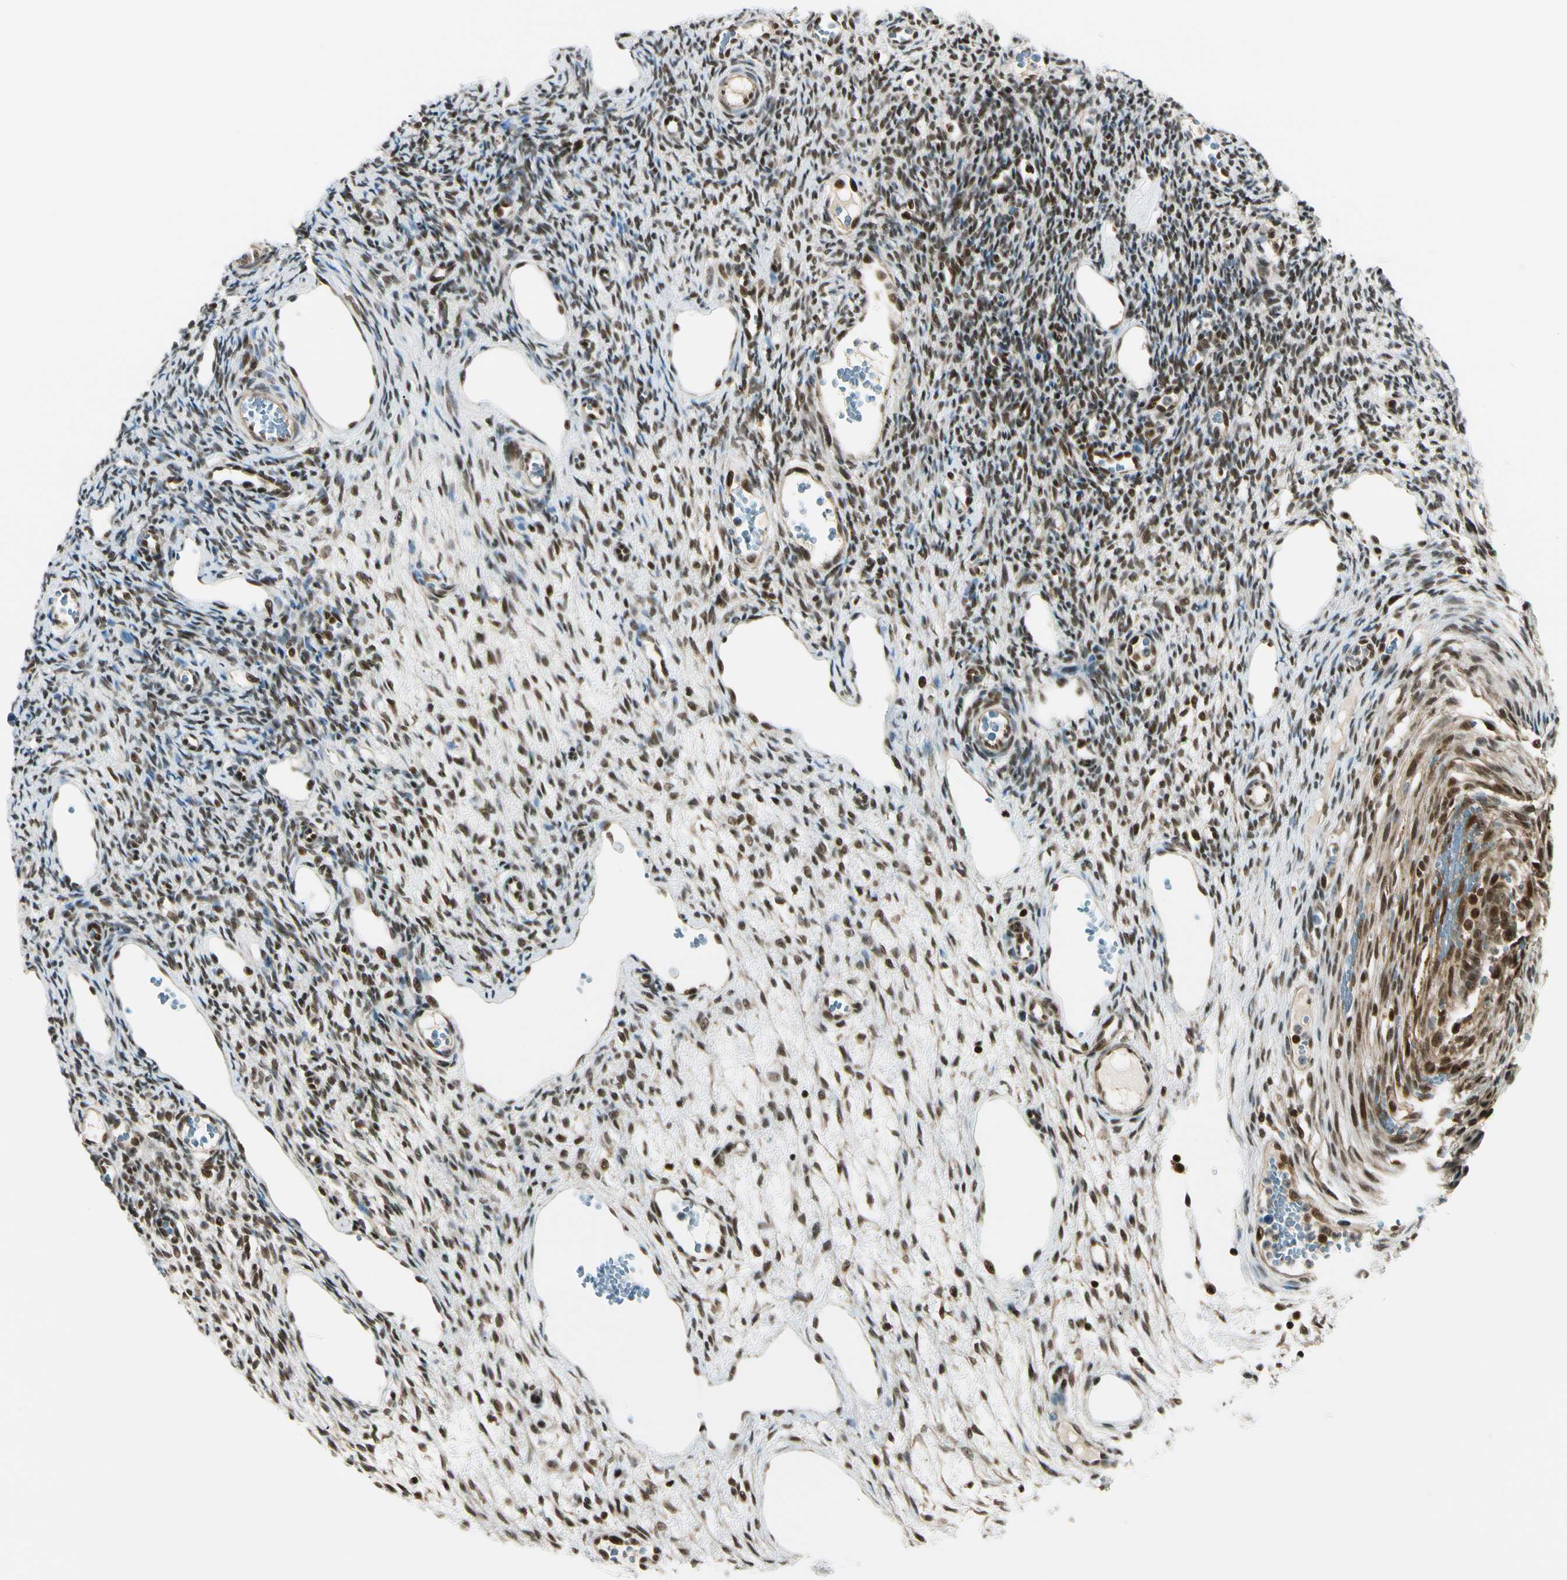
{"staining": {"intensity": "moderate", "quantity": ">75%", "location": "nuclear"}, "tissue": "ovary", "cell_type": "Ovarian stroma cells", "image_type": "normal", "snomed": [{"axis": "morphology", "description": "Normal tissue, NOS"}, {"axis": "topography", "description": "Ovary"}], "caption": "Moderate nuclear staining for a protein is seen in about >75% of ovarian stroma cells of unremarkable ovary using IHC.", "gene": "DAXX", "patient": {"sex": "female", "age": 33}}